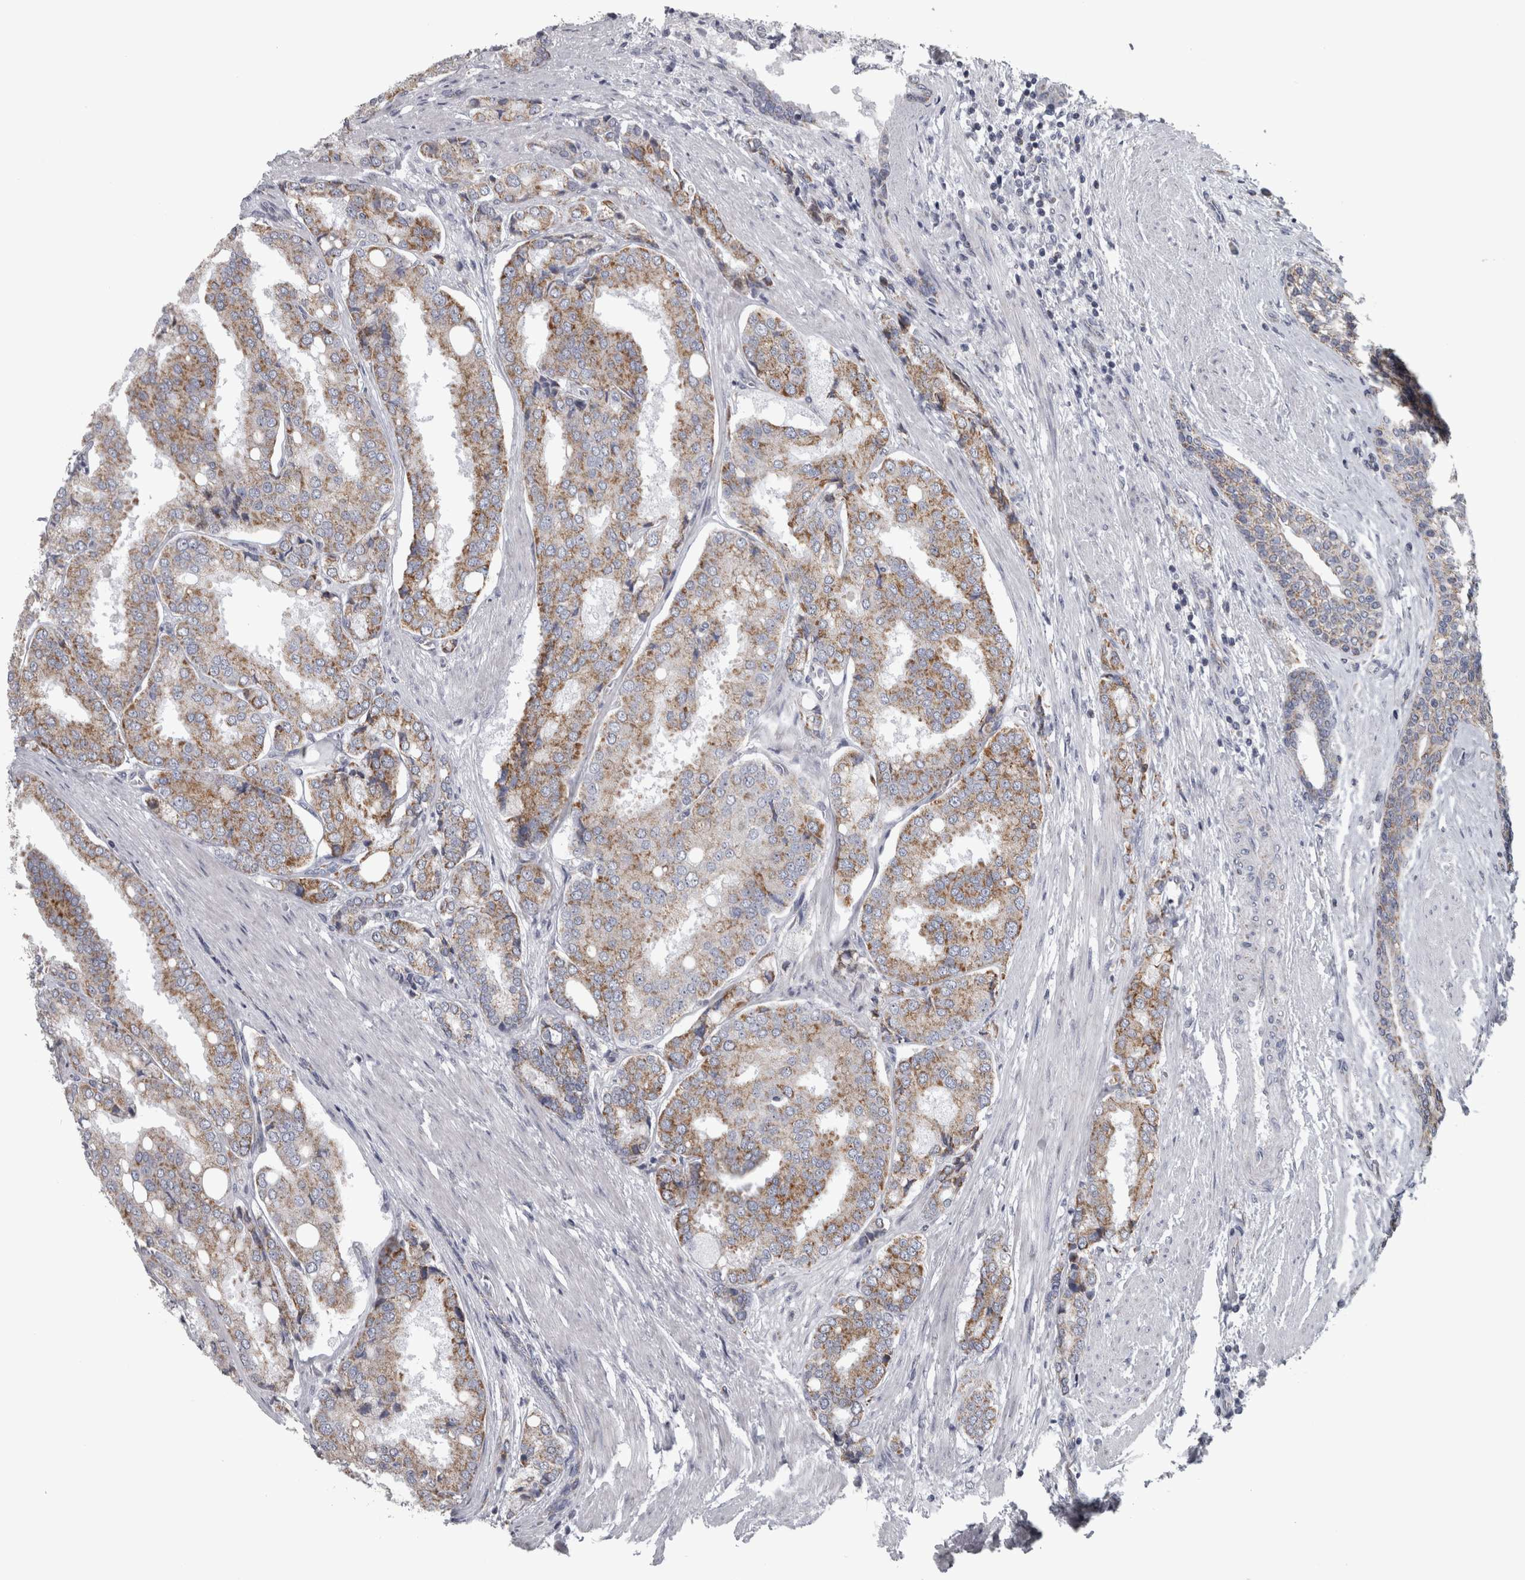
{"staining": {"intensity": "moderate", "quantity": "25%-75%", "location": "cytoplasmic/membranous"}, "tissue": "prostate cancer", "cell_type": "Tumor cells", "image_type": "cancer", "snomed": [{"axis": "morphology", "description": "Adenocarcinoma, High grade"}, {"axis": "topography", "description": "Prostate"}], "caption": "Moderate cytoplasmic/membranous staining for a protein is identified in approximately 25%-75% of tumor cells of prostate cancer using IHC.", "gene": "DBT", "patient": {"sex": "male", "age": 50}}